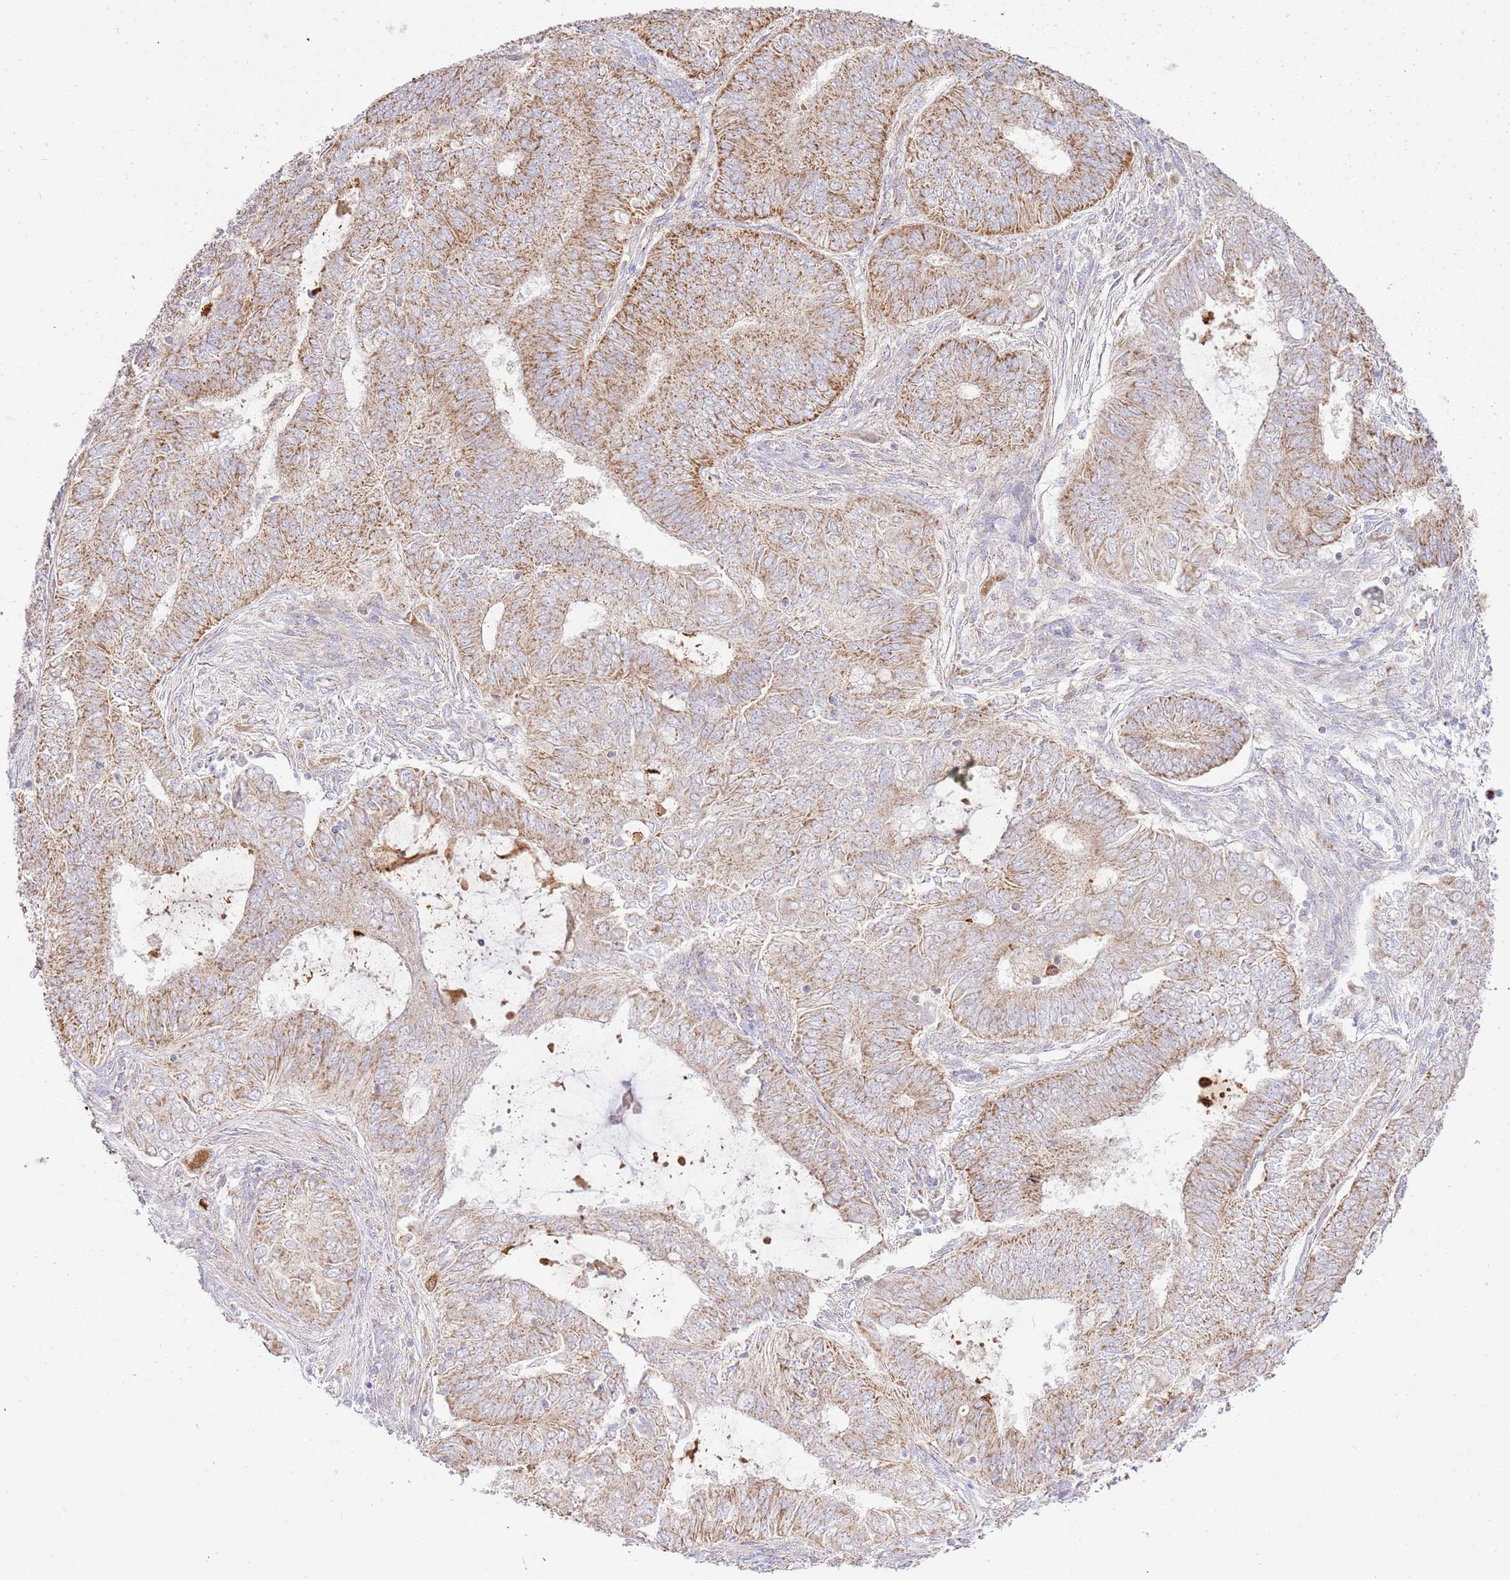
{"staining": {"intensity": "strong", "quantity": ">75%", "location": "cytoplasmic/membranous"}, "tissue": "endometrial cancer", "cell_type": "Tumor cells", "image_type": "cancer", "snomed": [{"axis": "morphology", "description": "Adenocarcinoma, NOS"}, {"axis": "topography", "description": "Endometrium"}], "caption": "Immunohistochemistry (IHC) of endometrial adenocarcinoma shows high levels of strong cytoplasmic/membranous staining in about >75% of tumor cells.", "gene": "ZBTB39", "patient": {"sex": "female", "age": 62}}